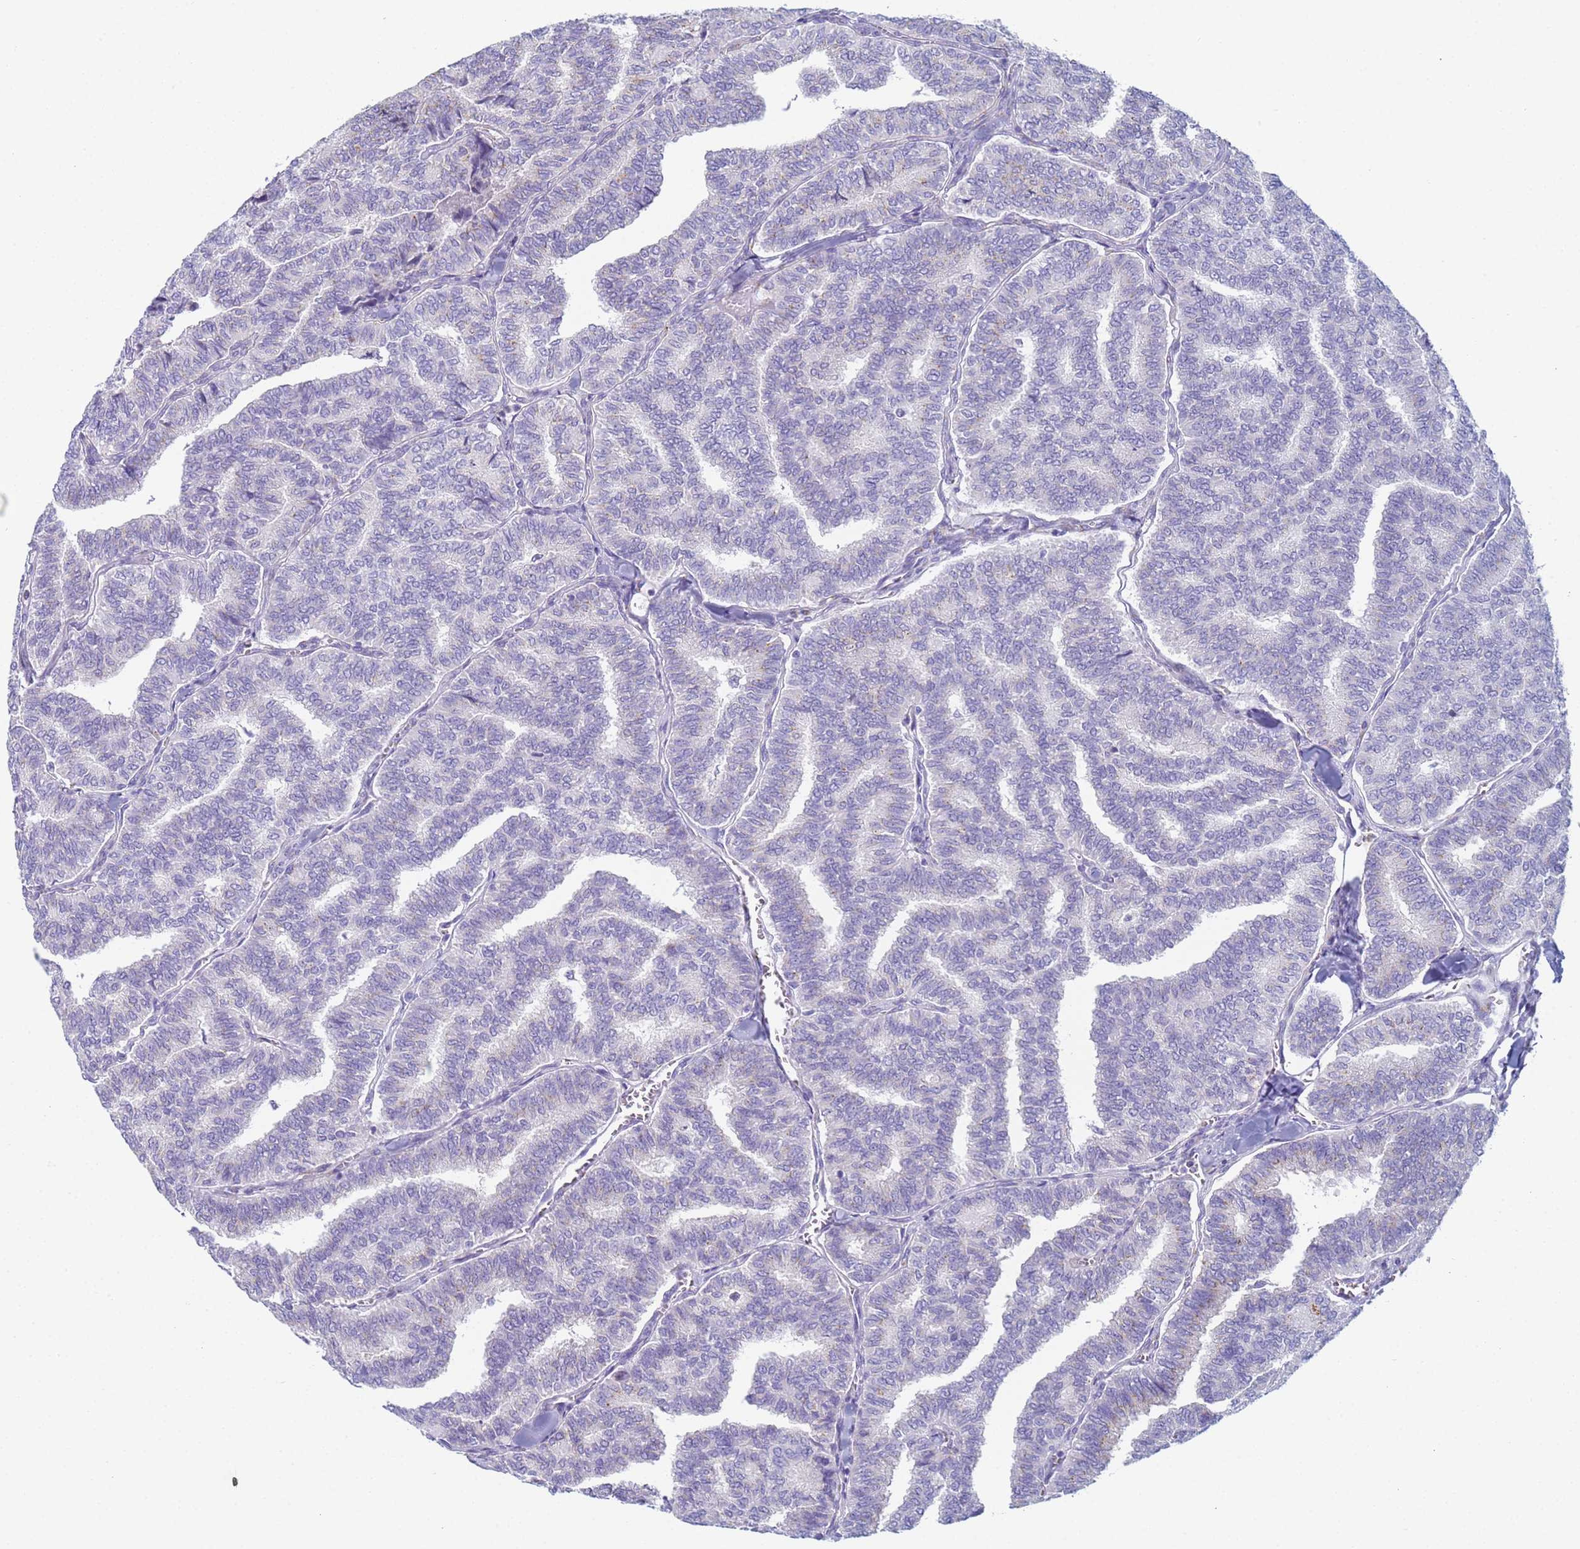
{"staining": {"intensity": "negative", "quantity": "none", "location": "none"}, "tissue": "thyroid cancer", "cell_type": "Tumor cells", "image_type": "cancer", "snomed": [{"axis": "morphology", "description": "Papillary adenocarcinoma, NOS"}, {"axis": "topography", "description": "Thyroid gland"}], "caption": "Immunohistochemical staining of human papillary adenocarcinoma (thyroid) displays no significant positivity in tumor cells.", "gene": "CR1", "patient": {"sex": "female", "age": 35}}